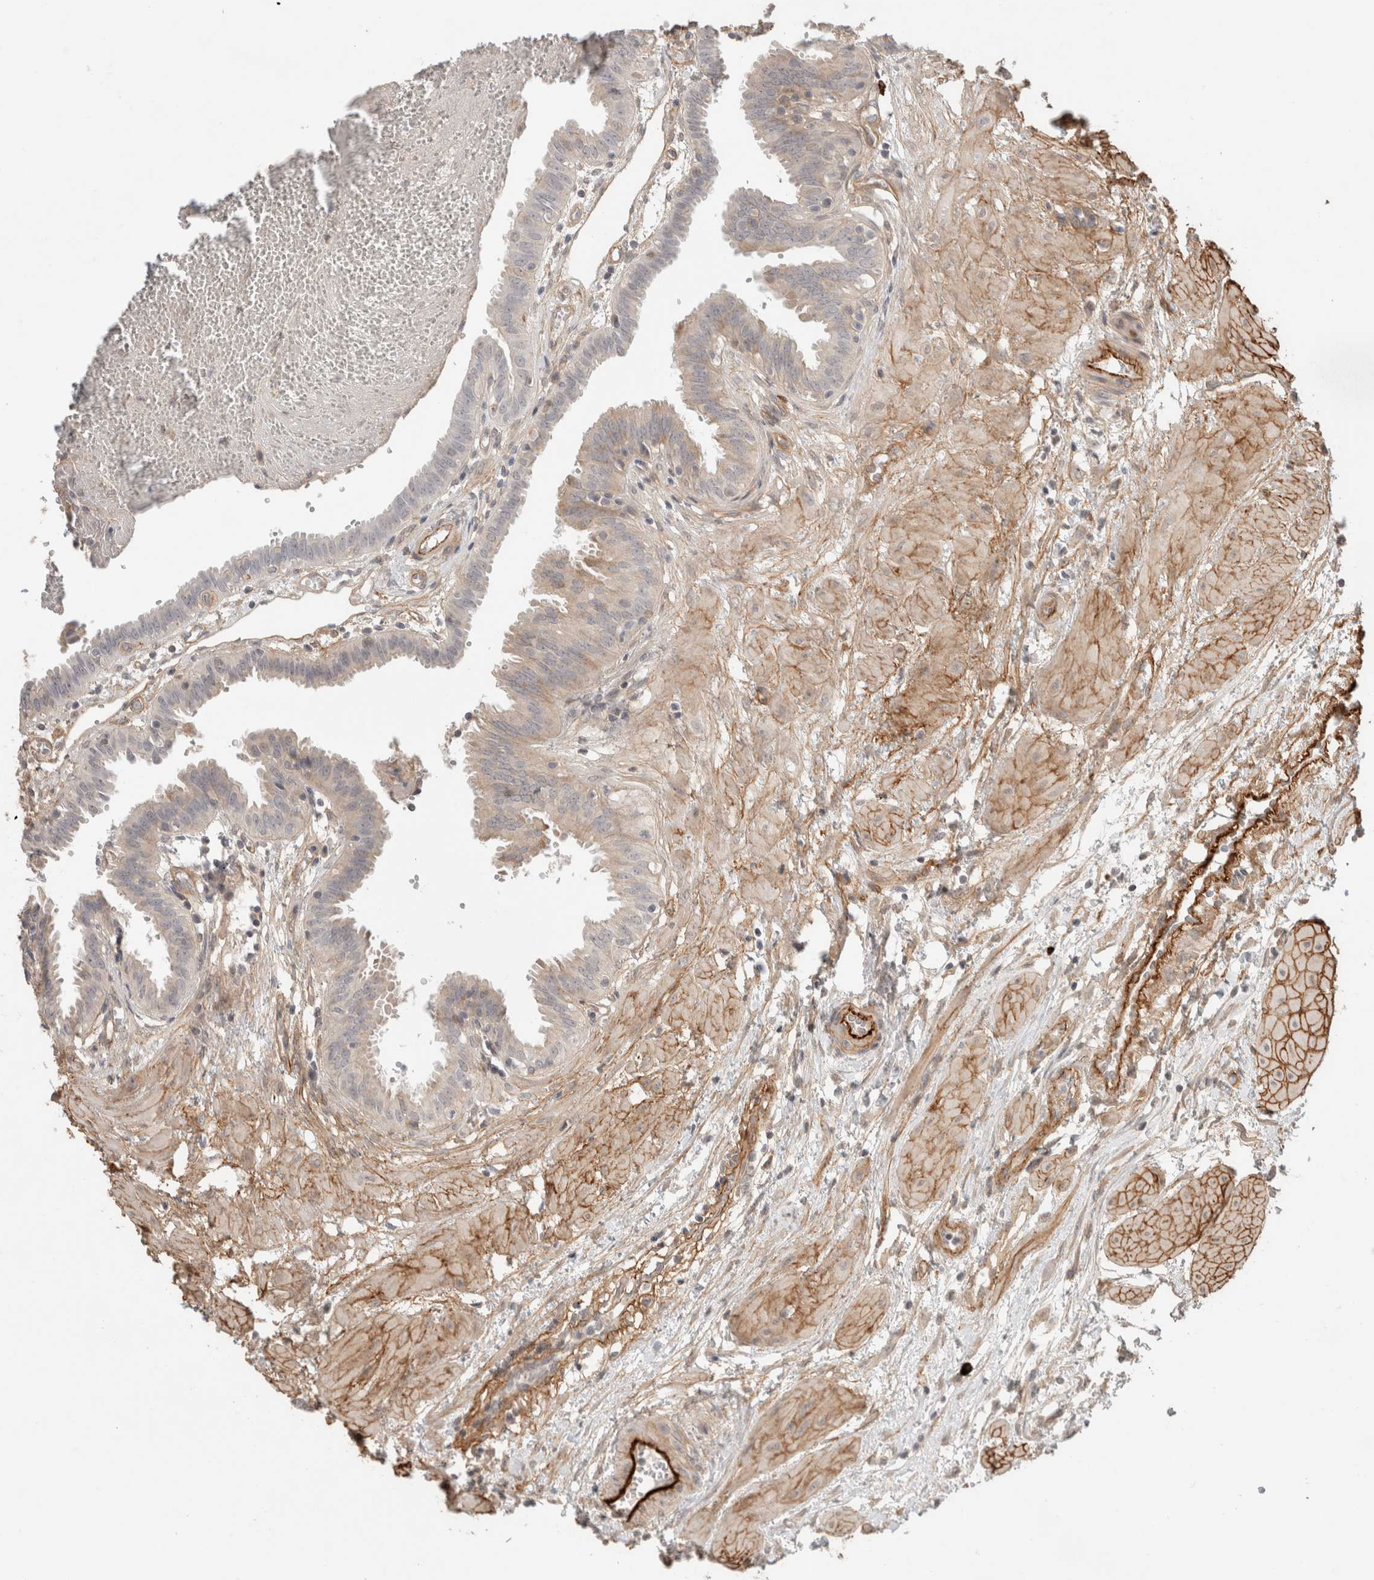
{"staining": {"intensity": "negative", "quantity": "none", "location": "none"}, "tissue": "fallopian tube", "cell_type": "Glandular cells", "image_type": "normal", "snomed": [{"axis": "morphology", "description": "Normal tissue, NOS"}, {"axis": "topography", "description": "Fallopian tube"}, {"axis": "topography", "description": "Placenta"}], "caption": "Glandular cells show no significant positivity in benign fallopian tube. (DAB immunohistochemistry (IHC) visualized using brightfield microscopy, high magnification).", "gene": "HSPG2", "patient": {"sex": "female", "age": 32}}